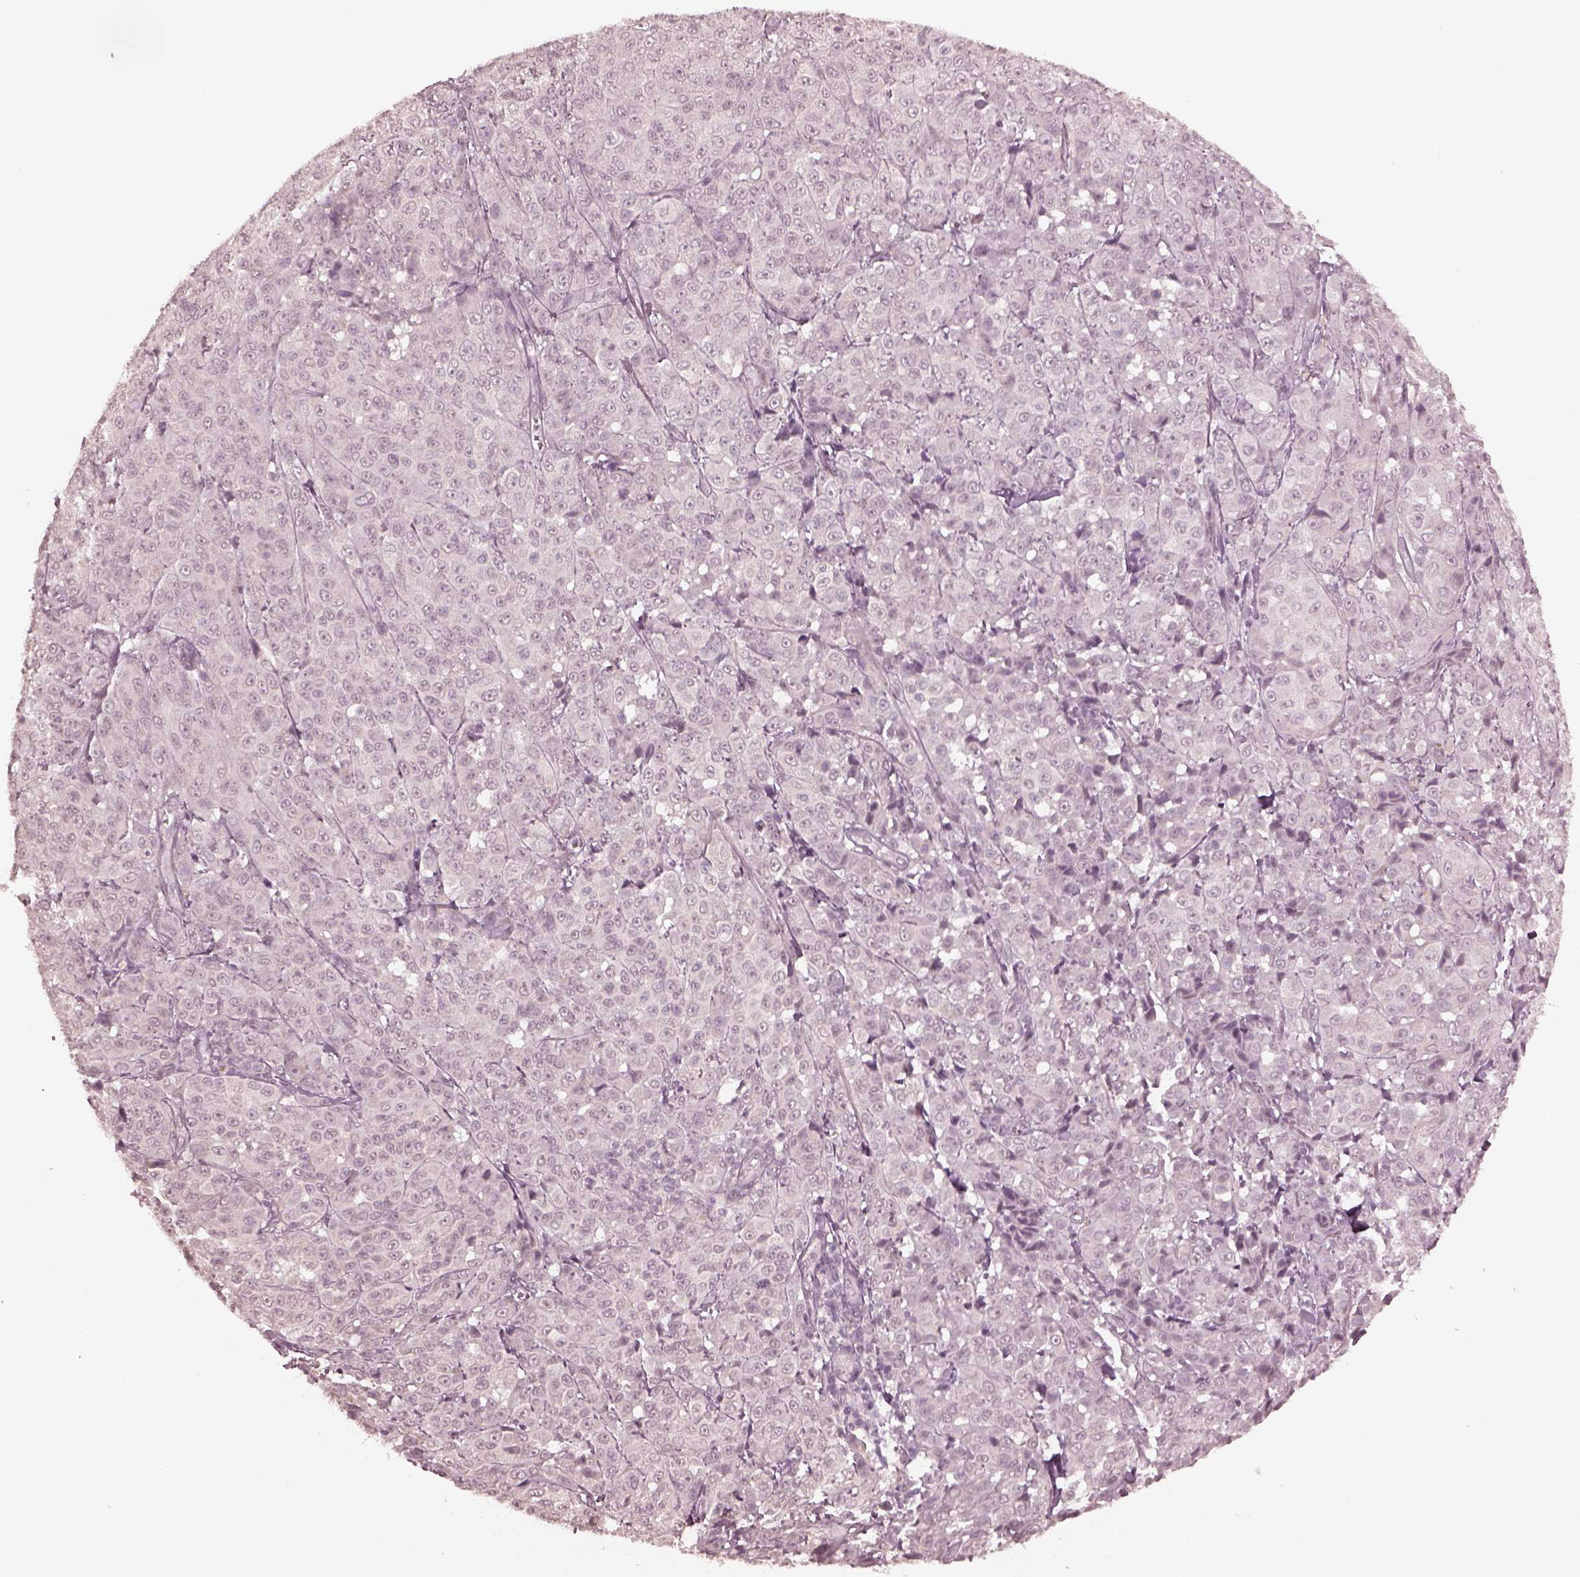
{"staining": {"intensity": "negative", "quantity": "none", "location": "none"}, "tissue": "melanoma", "cell_type": "Tumor cells", "image_type": "cancer", "snomed": [{"axis": "morphology", "description": "Malignant melanoma, NOS"}, {"axis": "topography", "description": "Skin"}], "caption": "The histopathology image shows no staining of tumor cells in malignant melanoma.", "gene": "KRT79", "patient": {"sex": "male", "age": 89}}